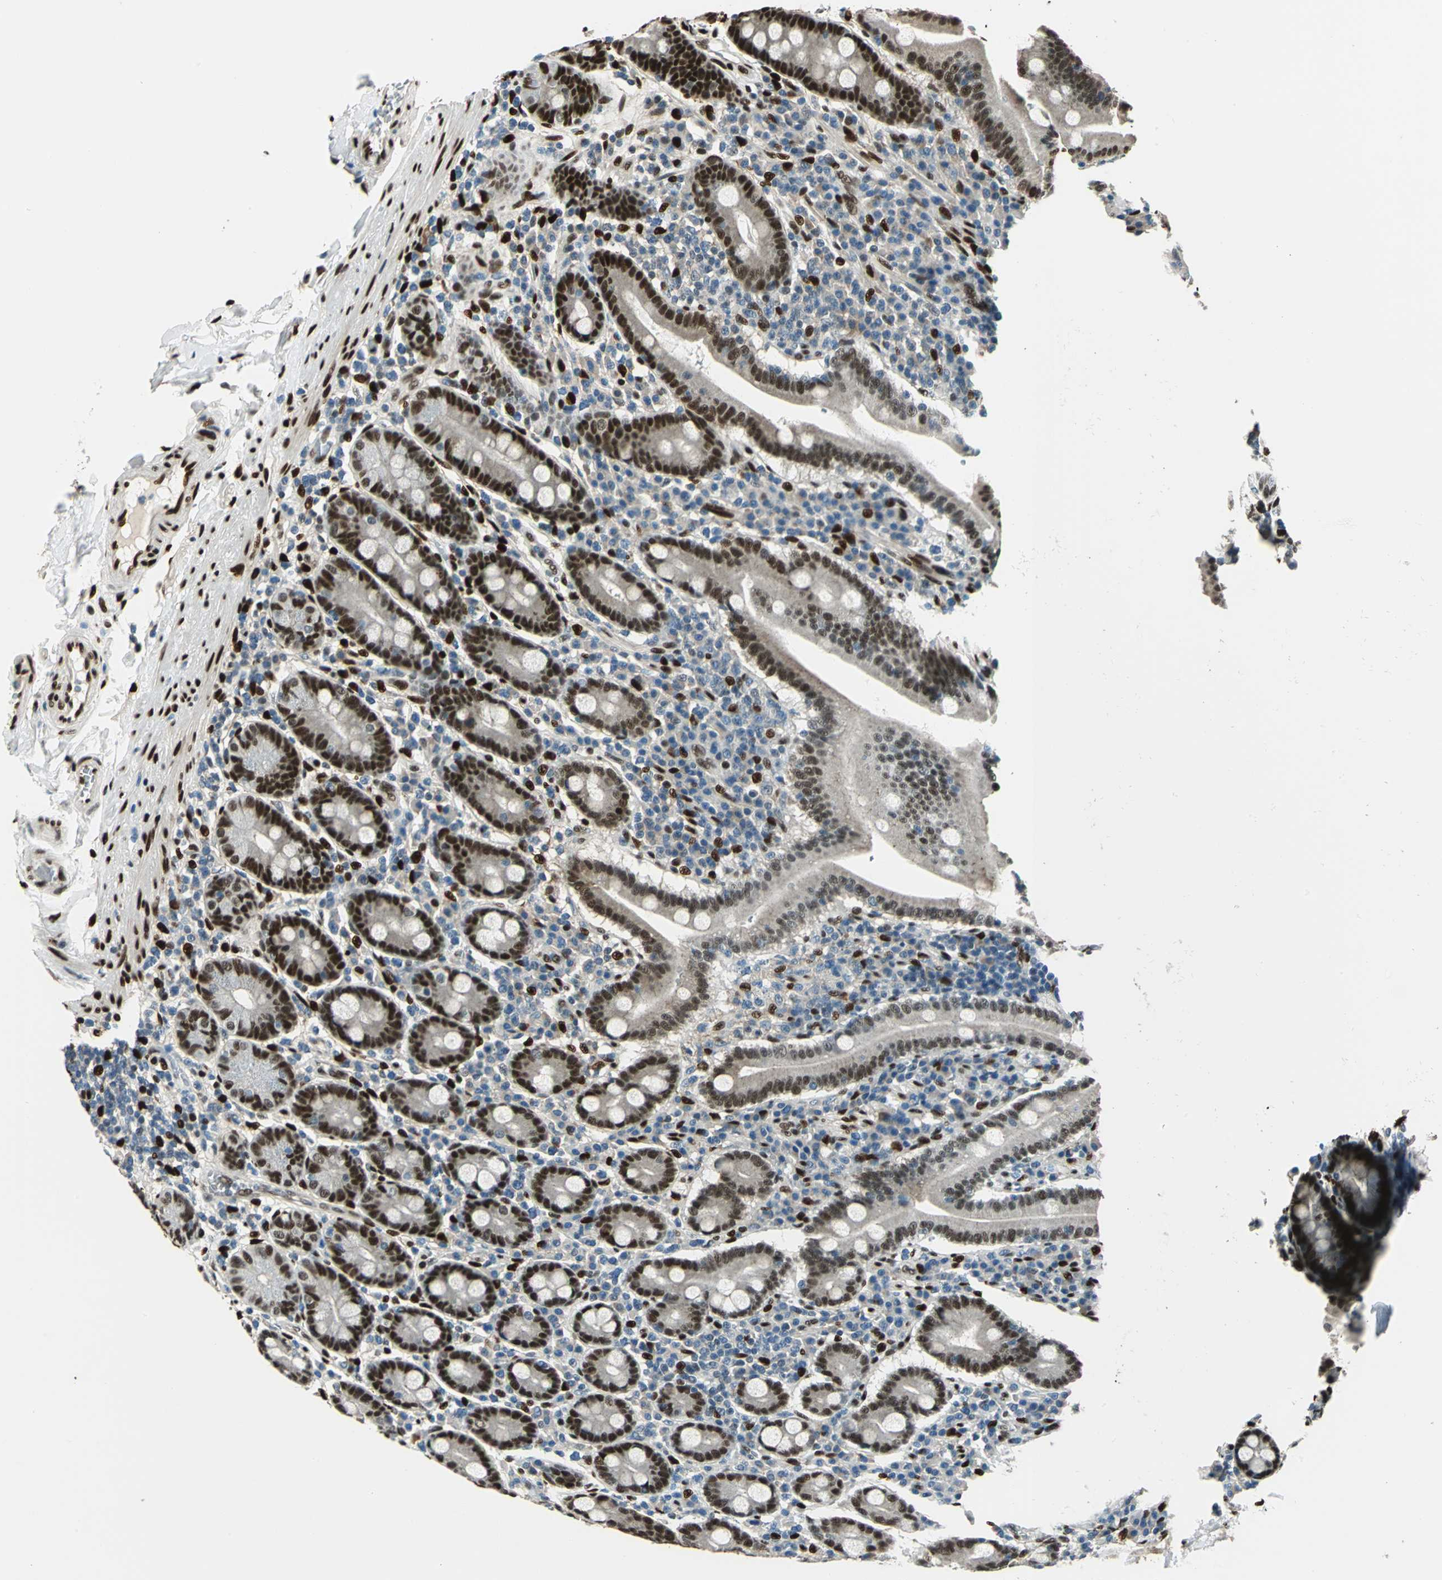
{"staining": {"intensity": "strong", "quantity": ">75%", "location": "nuclear"}, "tissue": "duodenum", "cell_type": "Glandular cells", "image_type": "normal", "snomed": [{"axis": "morphology", "description": "Normal tissue, NOS"}, {"axis": "topography", "description": "Duodenum"}], "caption": "Immunohistochemical staining of benign duodenum displays >75% levels of strong nuclear protein staining in about >75% of glandular cells.", "gene": "NFIA", "patient": {"sex": "male", "age": 50}}